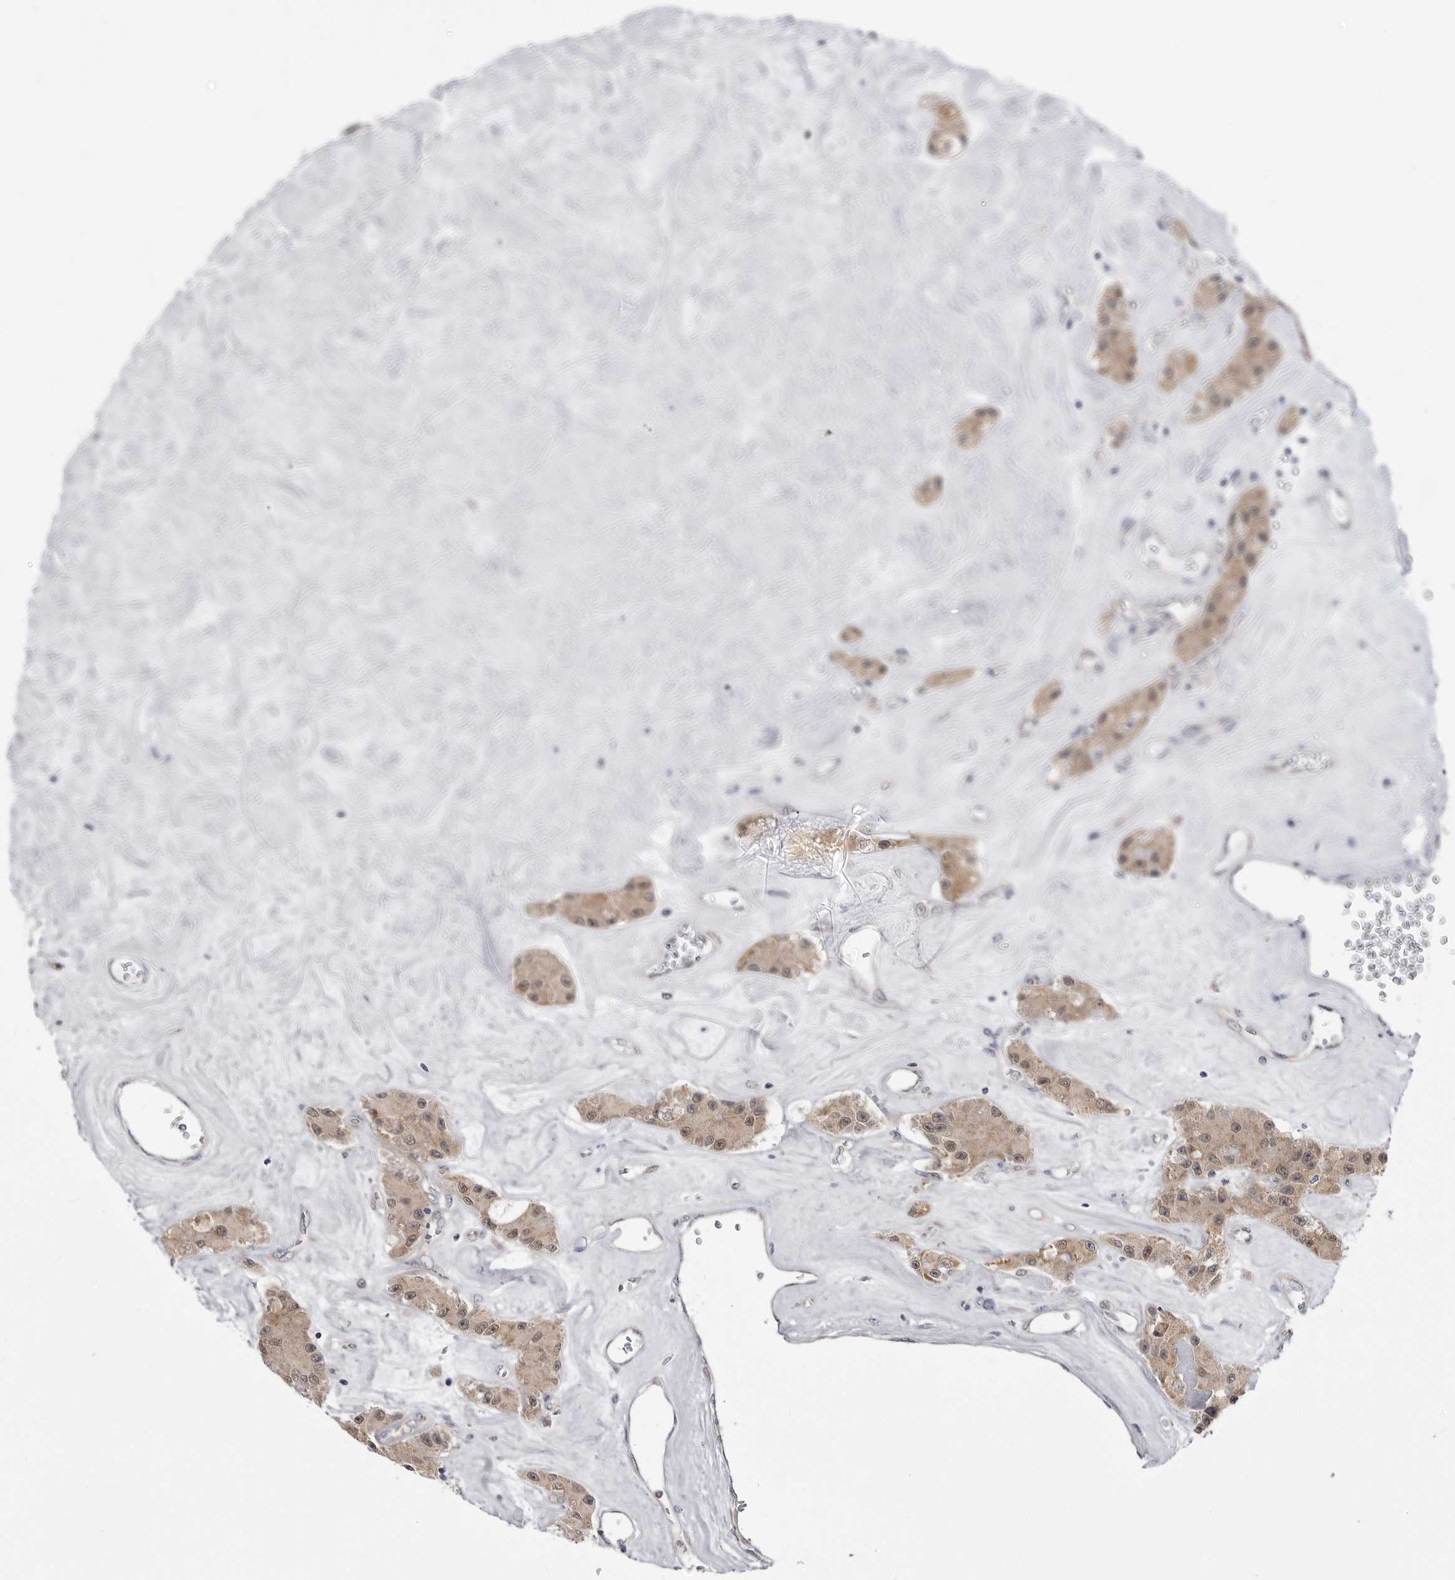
{"staining": {"intensity": "weak", "quantity": ">75%", "location": "cytoplasmic/membranous,nuclear"}, "tissue": "carcinoid", "cell_type": "Tumor cells", "image_type": "cancer", "snomed": [{"axis": "morphology", "description": "Carcinoid, malignant, NOS"}, {"axis": "topography", "description": "Pancreas"}], "caption": "A brown stain labels weak cytoplasmic/membranous and nuclear expression of a protein in carcinoid tumor cells. Using DAB (brown) and hematoxylin (blue) stains, captured at high magnification using brightfield microscopy.", "gene": "FH", "patient": {"sex": "male", "age": 41}}